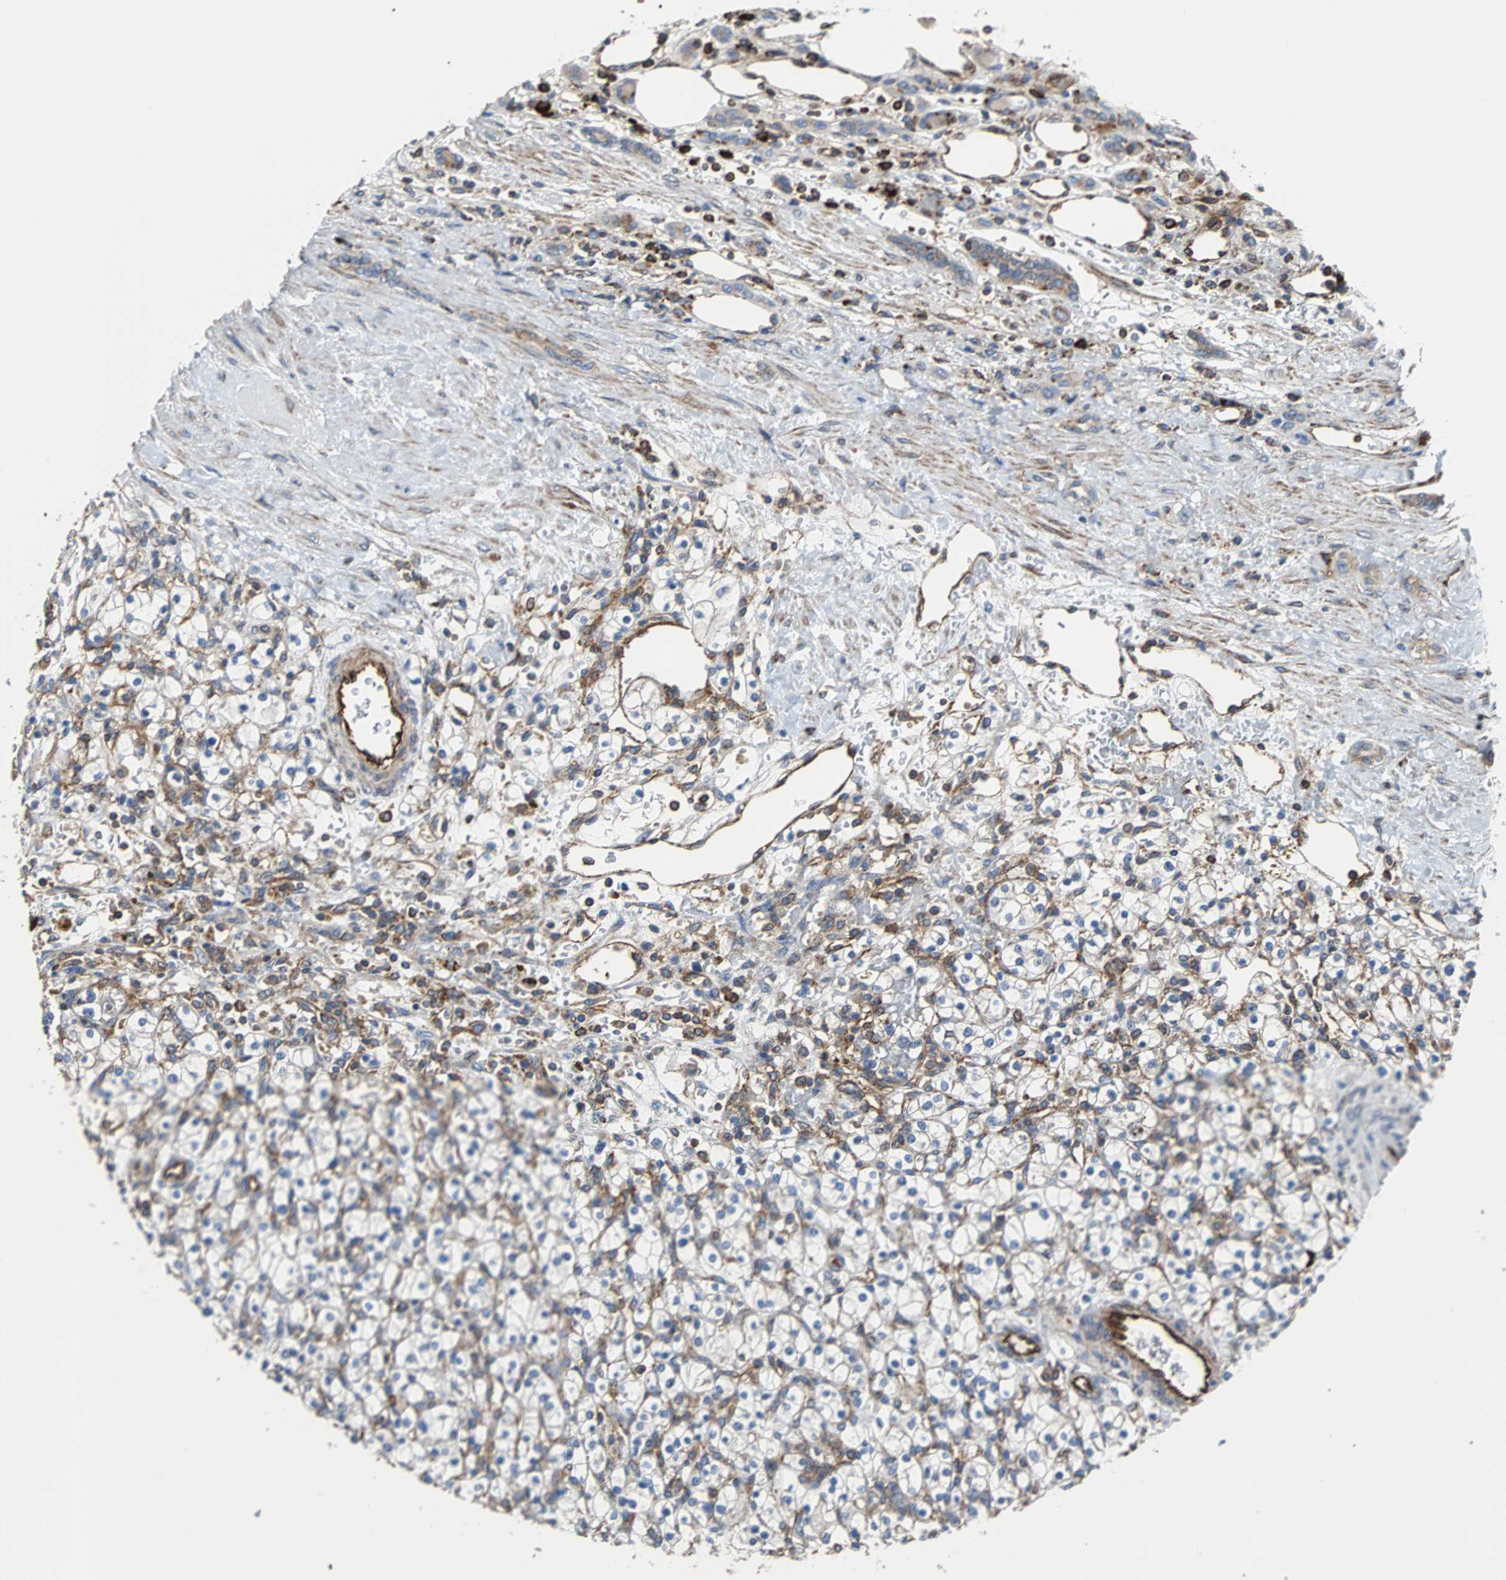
{"staining": {"intensity": "weak", "quantity": ">75%", "location": "cytoplasmic/membranous"}, "tissue": "renal cancer", "cell_type": "Tumor cells", "image_type": "cancer", "snomed": [{"axis": "morphology", "description": "Normal tissue, NOS"}, {"axis": "morphology", "description": "Adenocarcinoma, NOS"}, {"axis": "topography", "description": "Kidney"}], "caption": "An image of human adenocarcinoma (renal) stained for a protein reveals weak cytoplasmic/membranous brown staining in tumor cells.", "gene": "PLCG2", "patient": {"sex": "female", "age": 55}}